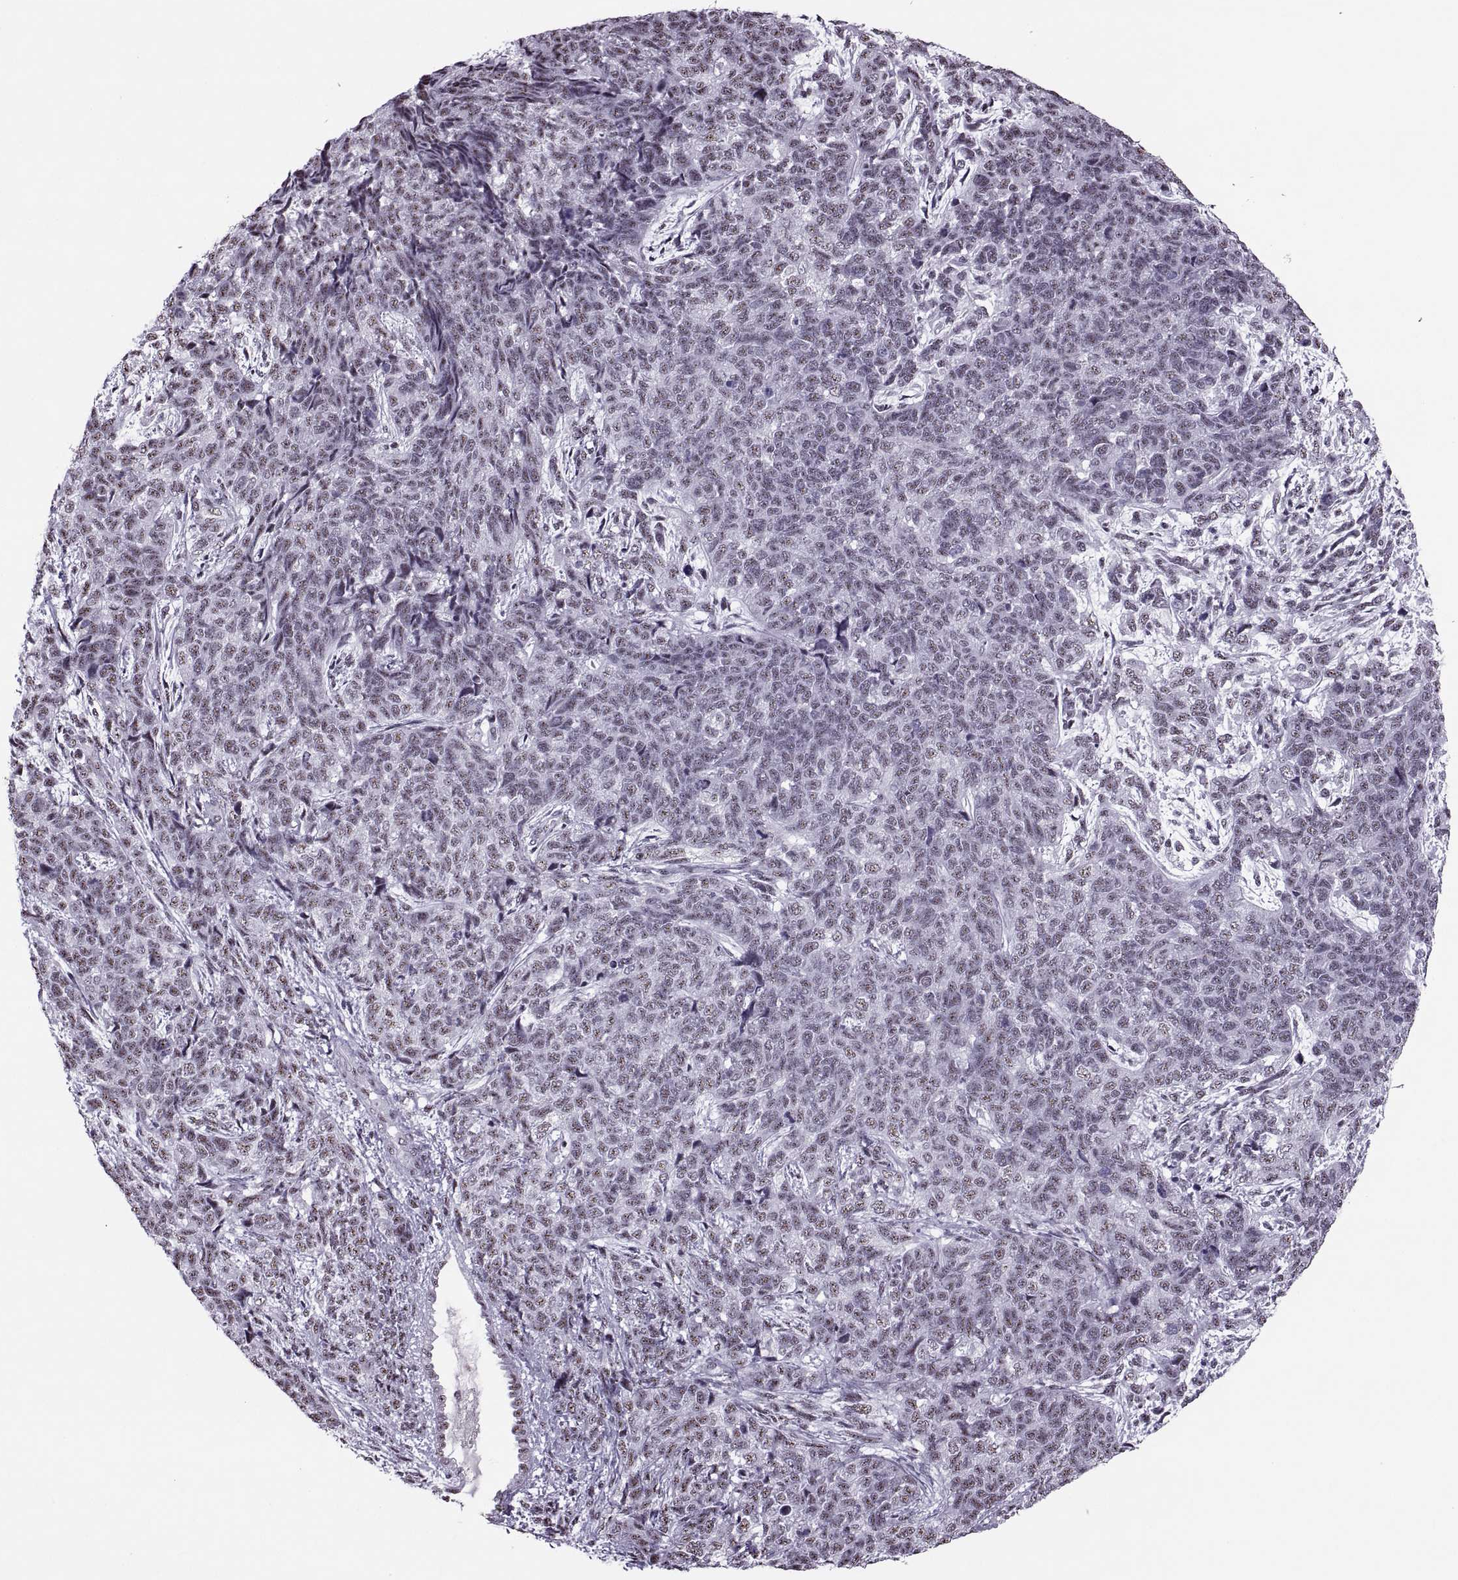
{"staining": {"intensity": "weak", "quantity": "25%-75%", "location": "nuclear"}, "tissue": "cervical cancer", "cell_type": "Tumor cells", "image_type": "cancer", "snomed": [{"axis": "morphology", "description": "Squamous cell carcinoma, NOS"}, {"axis": "topography", "description": "Cervix"}], "caption": "Cervical cancer (squamous cell carcinoma) tissue displays weak nuclear expression in about 25%-75% of tumor cells", "gene": "MAGEA4", "patient": {"sex": "female", "age": 63}}